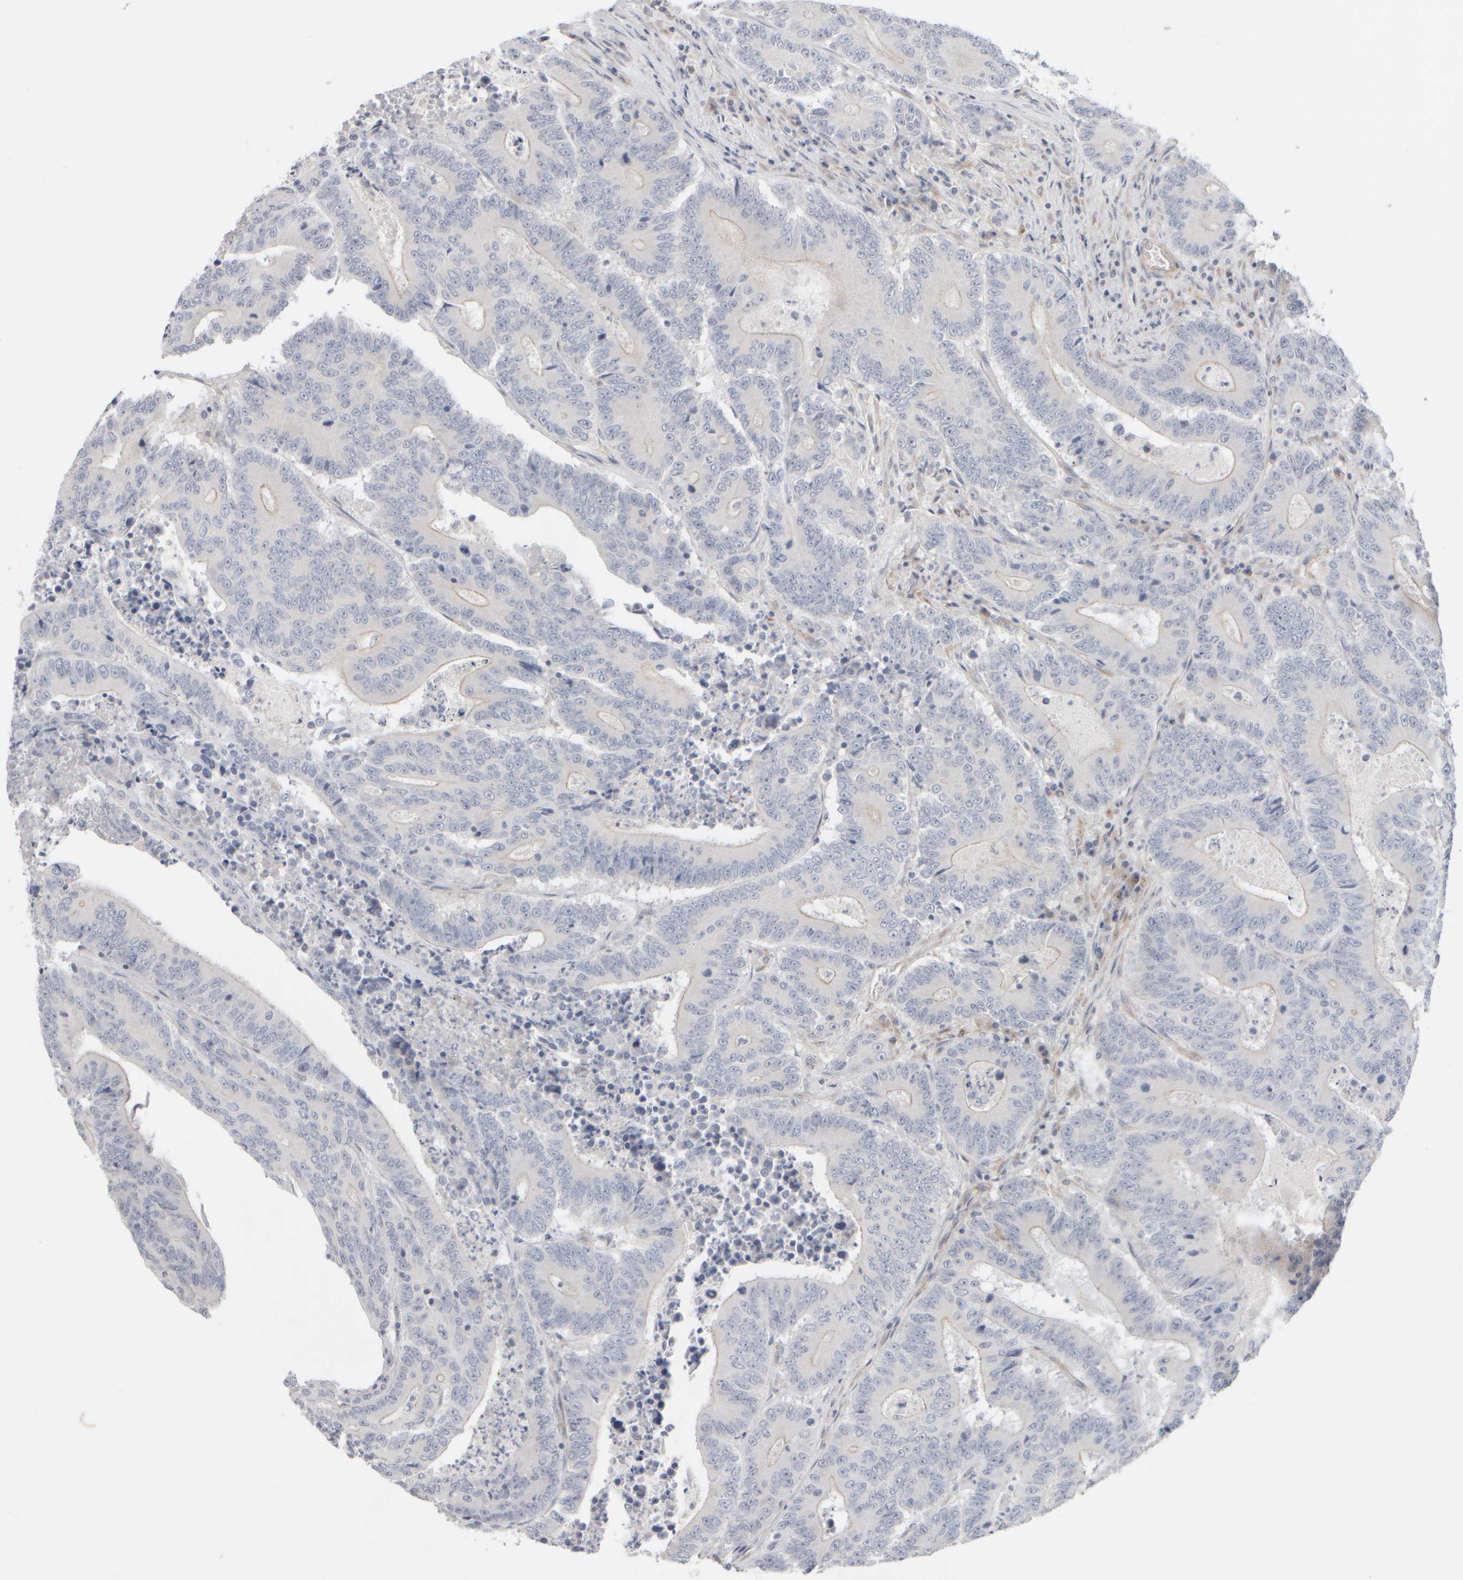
{"staining": {"intensity": "negative", "quantity": "none", "location": "none"}, "tissue": "colorectal cancer", "cell_type": "Tumor cells", "image_type": "cancer", "snomed": [{"axis": "morphology", "description": "Adenocarcinoma, NOS"}, {"axis": "topography", "description": "Colon"}], "caption": "Colorectal adenocarcinoma was stained to show a protein in brown. There is no significant positivity in tumor cells.", "gene": "GOPC", "patient": {"sex": "male", "age": 83}}